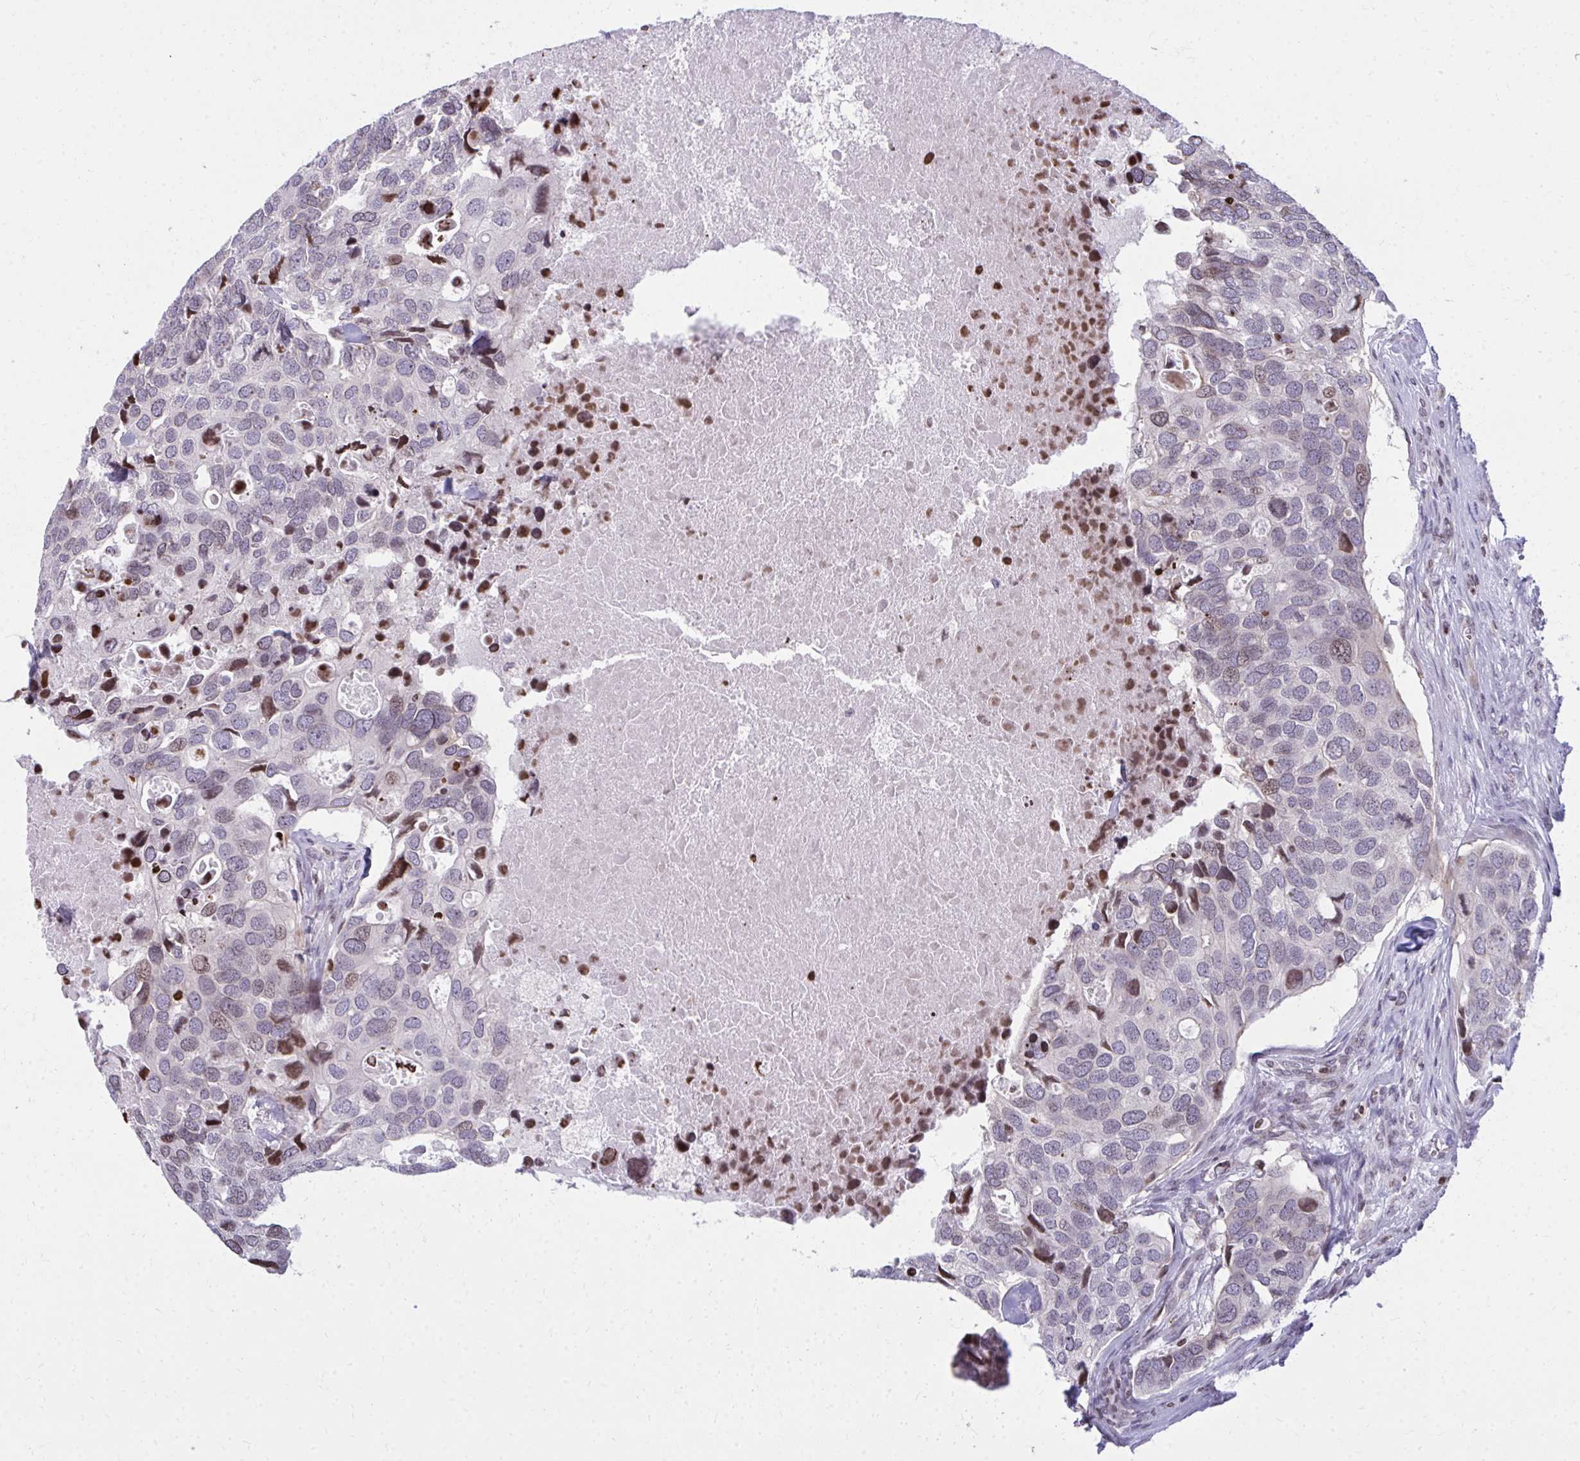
{"staining": {"intensity": "moderate", "quantity": "<25%", "location": "nuclear"}, "tissue": "breast cancer", "cell_type": "Tumor cells", "image_type": "cancer", "snomed": [{"axis": "morphology", "description": "Duct carcinoma"}, {"axis": "topography", "description": "Breast"}], "caption": "The histopathology image shows staining of infiltrating ductal carcinoma (breast), revealing moderate nuclear protein staining (brown color) within tumor cells.", "gene": "AP5M1", "patient": {"sex": "female", "age": 83}}